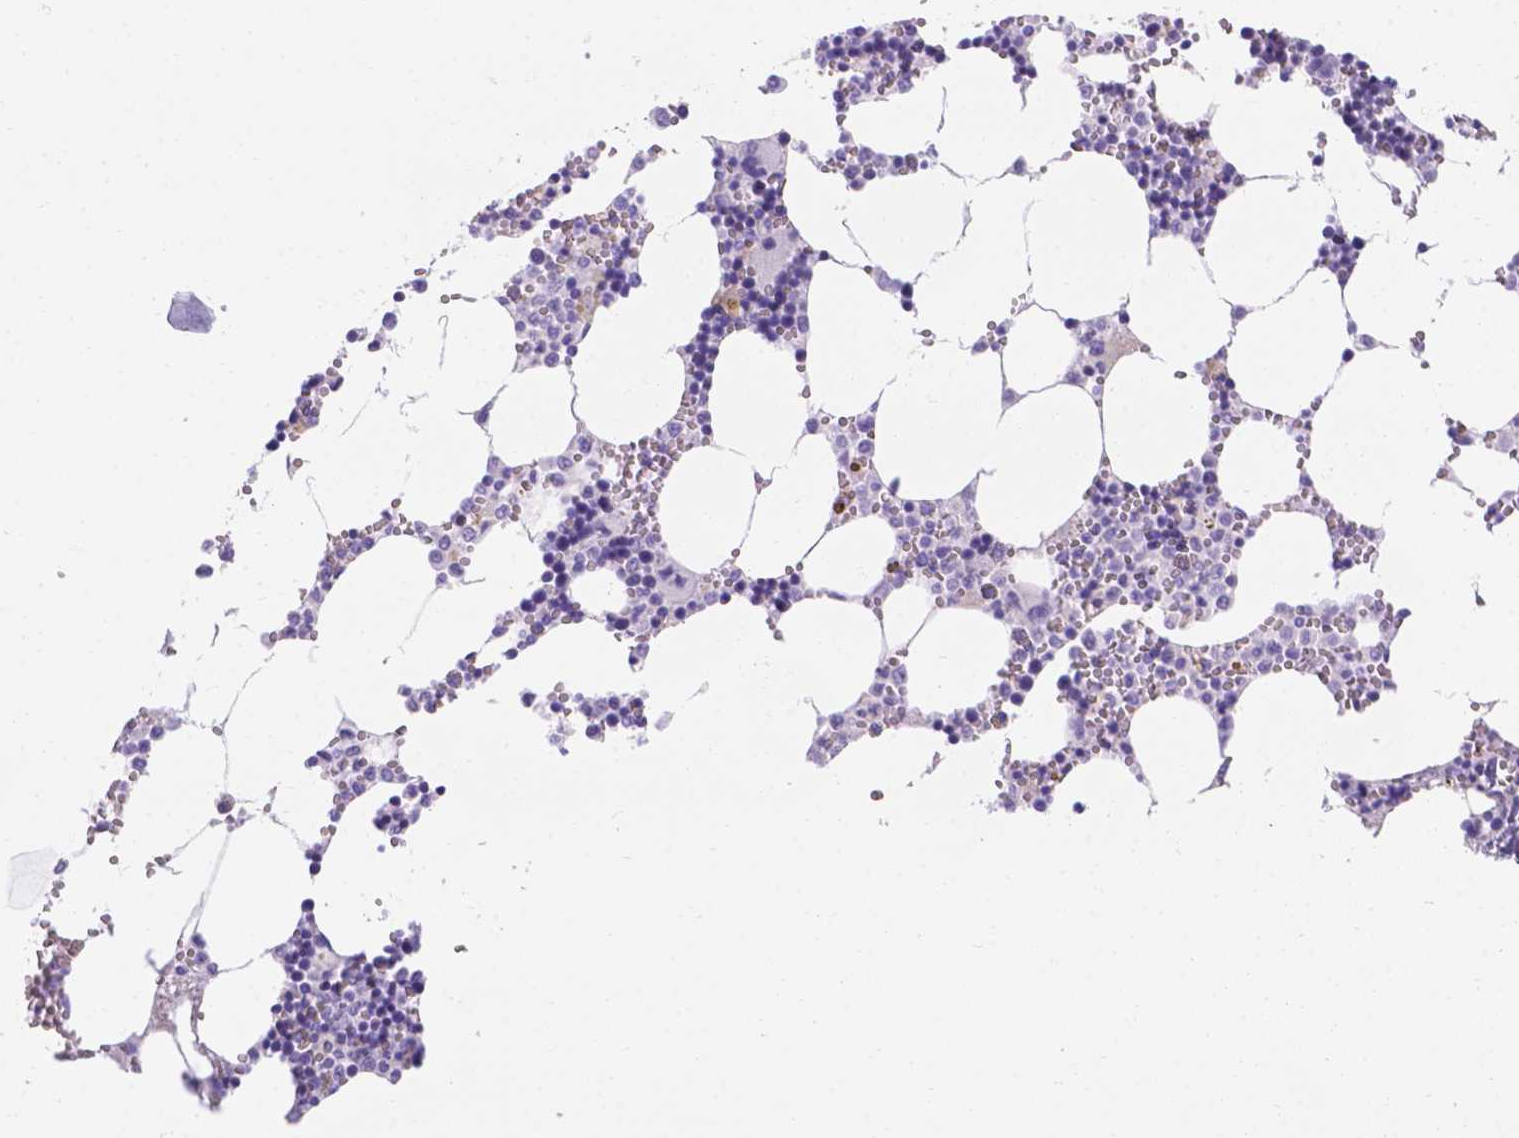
{"staining": {"intensity": "negative", "quantity": "none", "location": "none"}, "tissue": "bone marrow", "cell_type": "Hematopoietic cells", "image_type": "normal", "snomed": [{"axis": "morphology", "description": "Normal tissue, NOS"}, {"axis": "topography", "description": "Bone marrow"}], "caption": "Bone marrow was stained to show a protein in brown. There is no significant staining in hematopoietic cells. (DAB (3,3'-diaminobenzidine) immunohistochemistry (IHC), high magnification).", "gene": "MLN", "patient": {"sex": "male", "age": 54}}